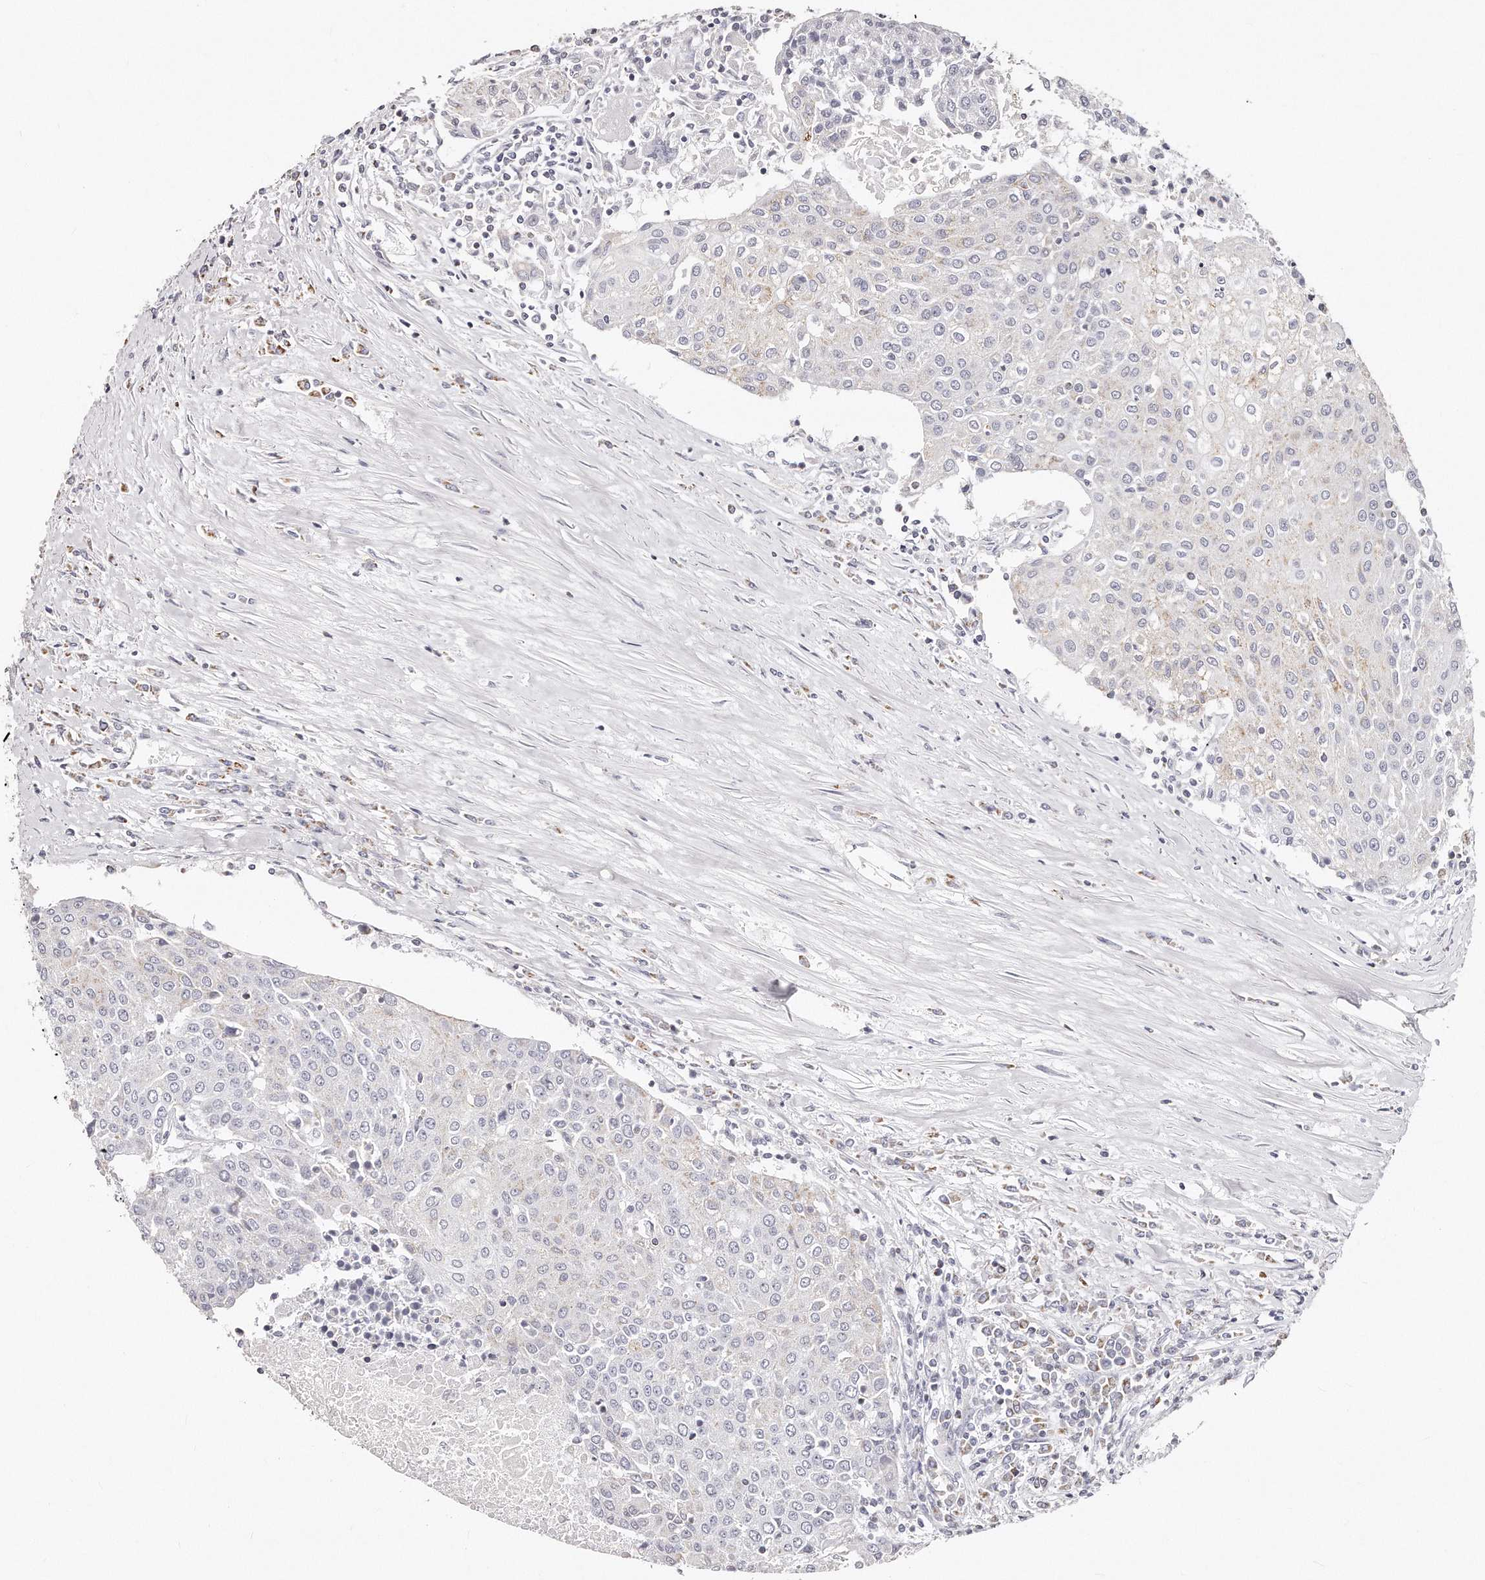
{"staining": {"intensity": "negative", "quantity": "none", "location": "none"}, "tissue": "urothelial cancer", "cell_type": "Tumor cells", "image_type": "cancer", "snomed": [{"axis": "morphology", "description": "Urothelial carcinoma, High grade"}, {"axis": "topography", "description": "Urinary bladder"}], "caption": "Immunohistochemical staining of human high-grade urothelial carcinoma reveals no significant expression in tumor cells.", "gene": "RTKN", "patient": {"sex": "female", "age": 85}}